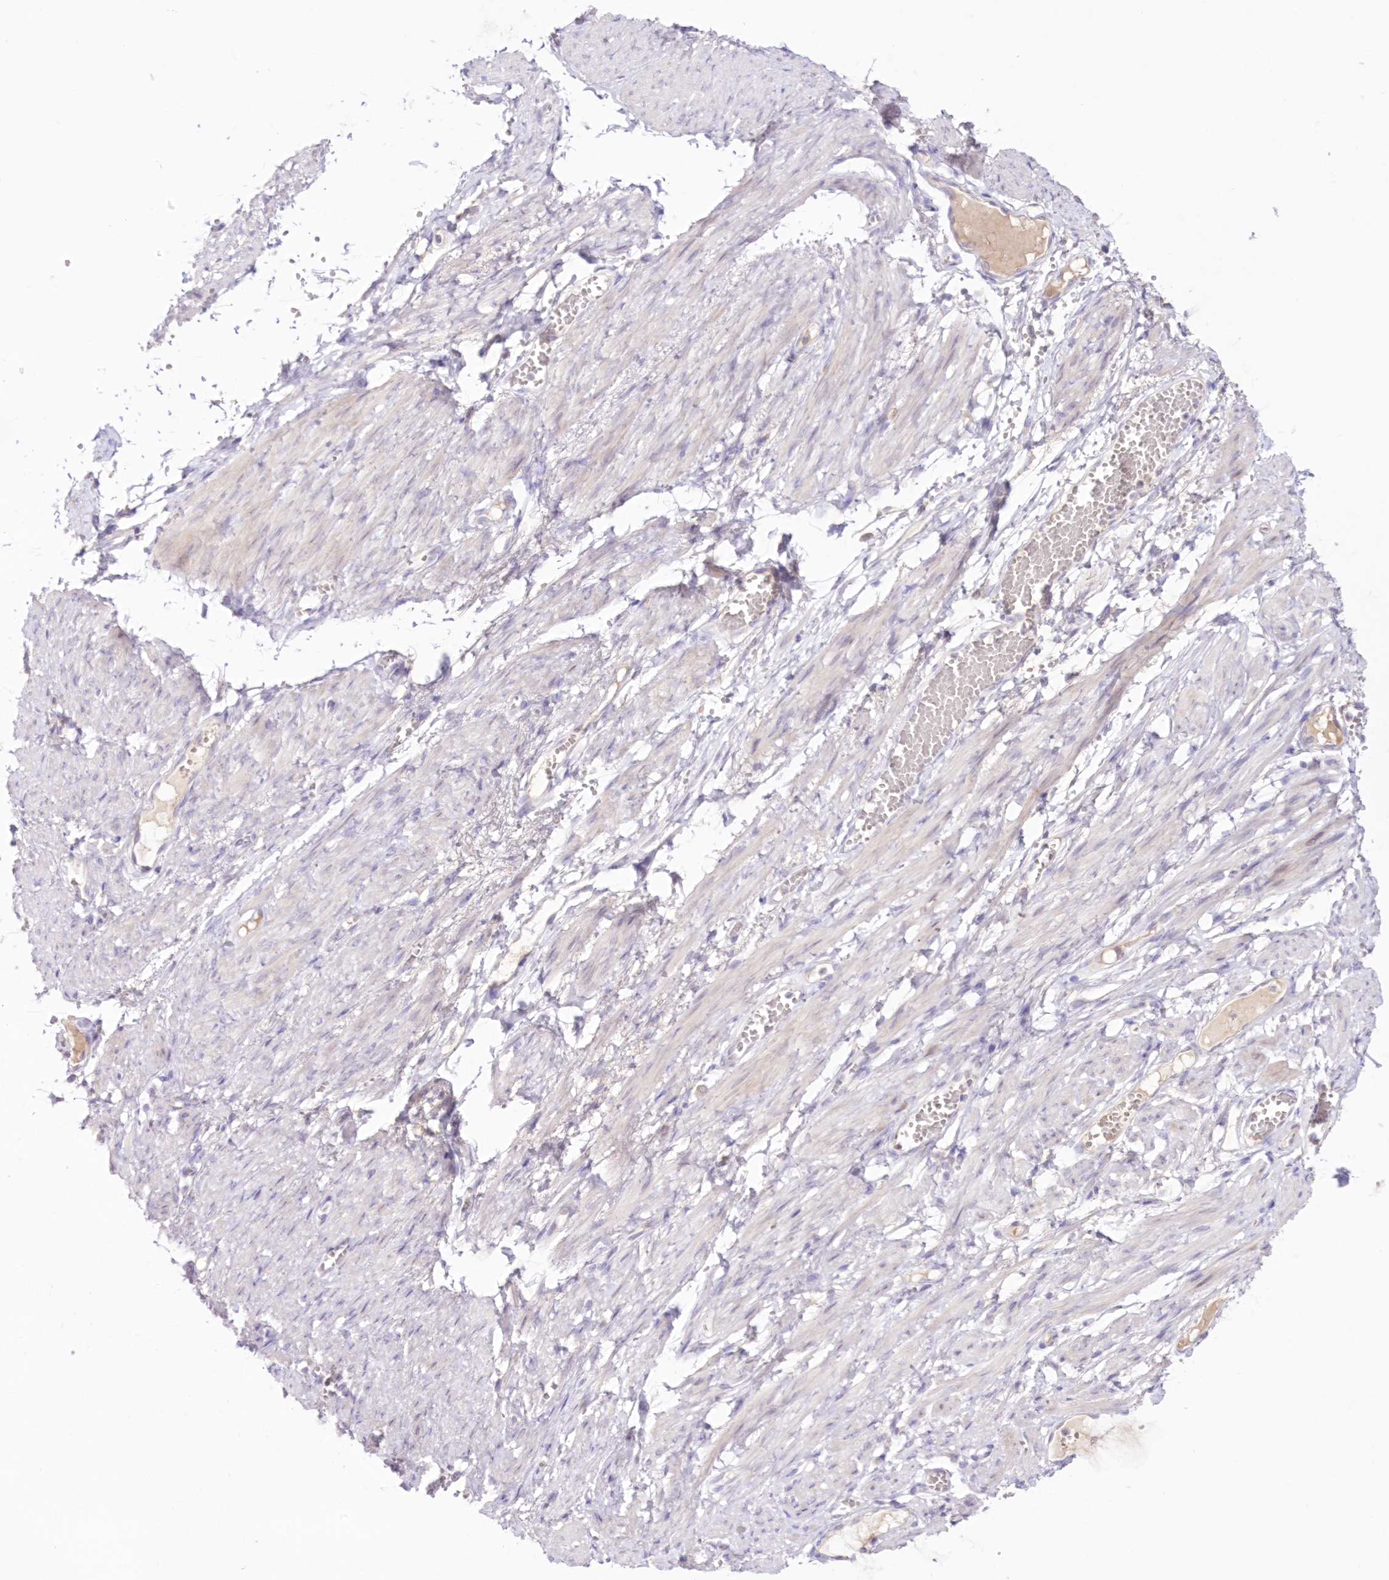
{"staining": {"intensity": "moderate", "quantity": "<25%", "location": "cytoplasmic/membranous"}, "tissue": "adipose tissue", "cell_type": "Adipocytes", "image_type": "normal", "snomed": [{"axis": "morphology", "description": "Normal tissue, NOS"}, {"axis": "topography", "description": "Smooth muscle"}, {"axis": "topography", "description": "Peripheral nerve tissue"}], "caption": "A histopathology image showing moderate cytoplasmic/membranous expression in about <25% of adipocytes in unremarkable adipose tissue, as visualized by brown immunohistochemical staining.", "gene": "NEU4", "patient": {"sex": "female", "age": 39}}